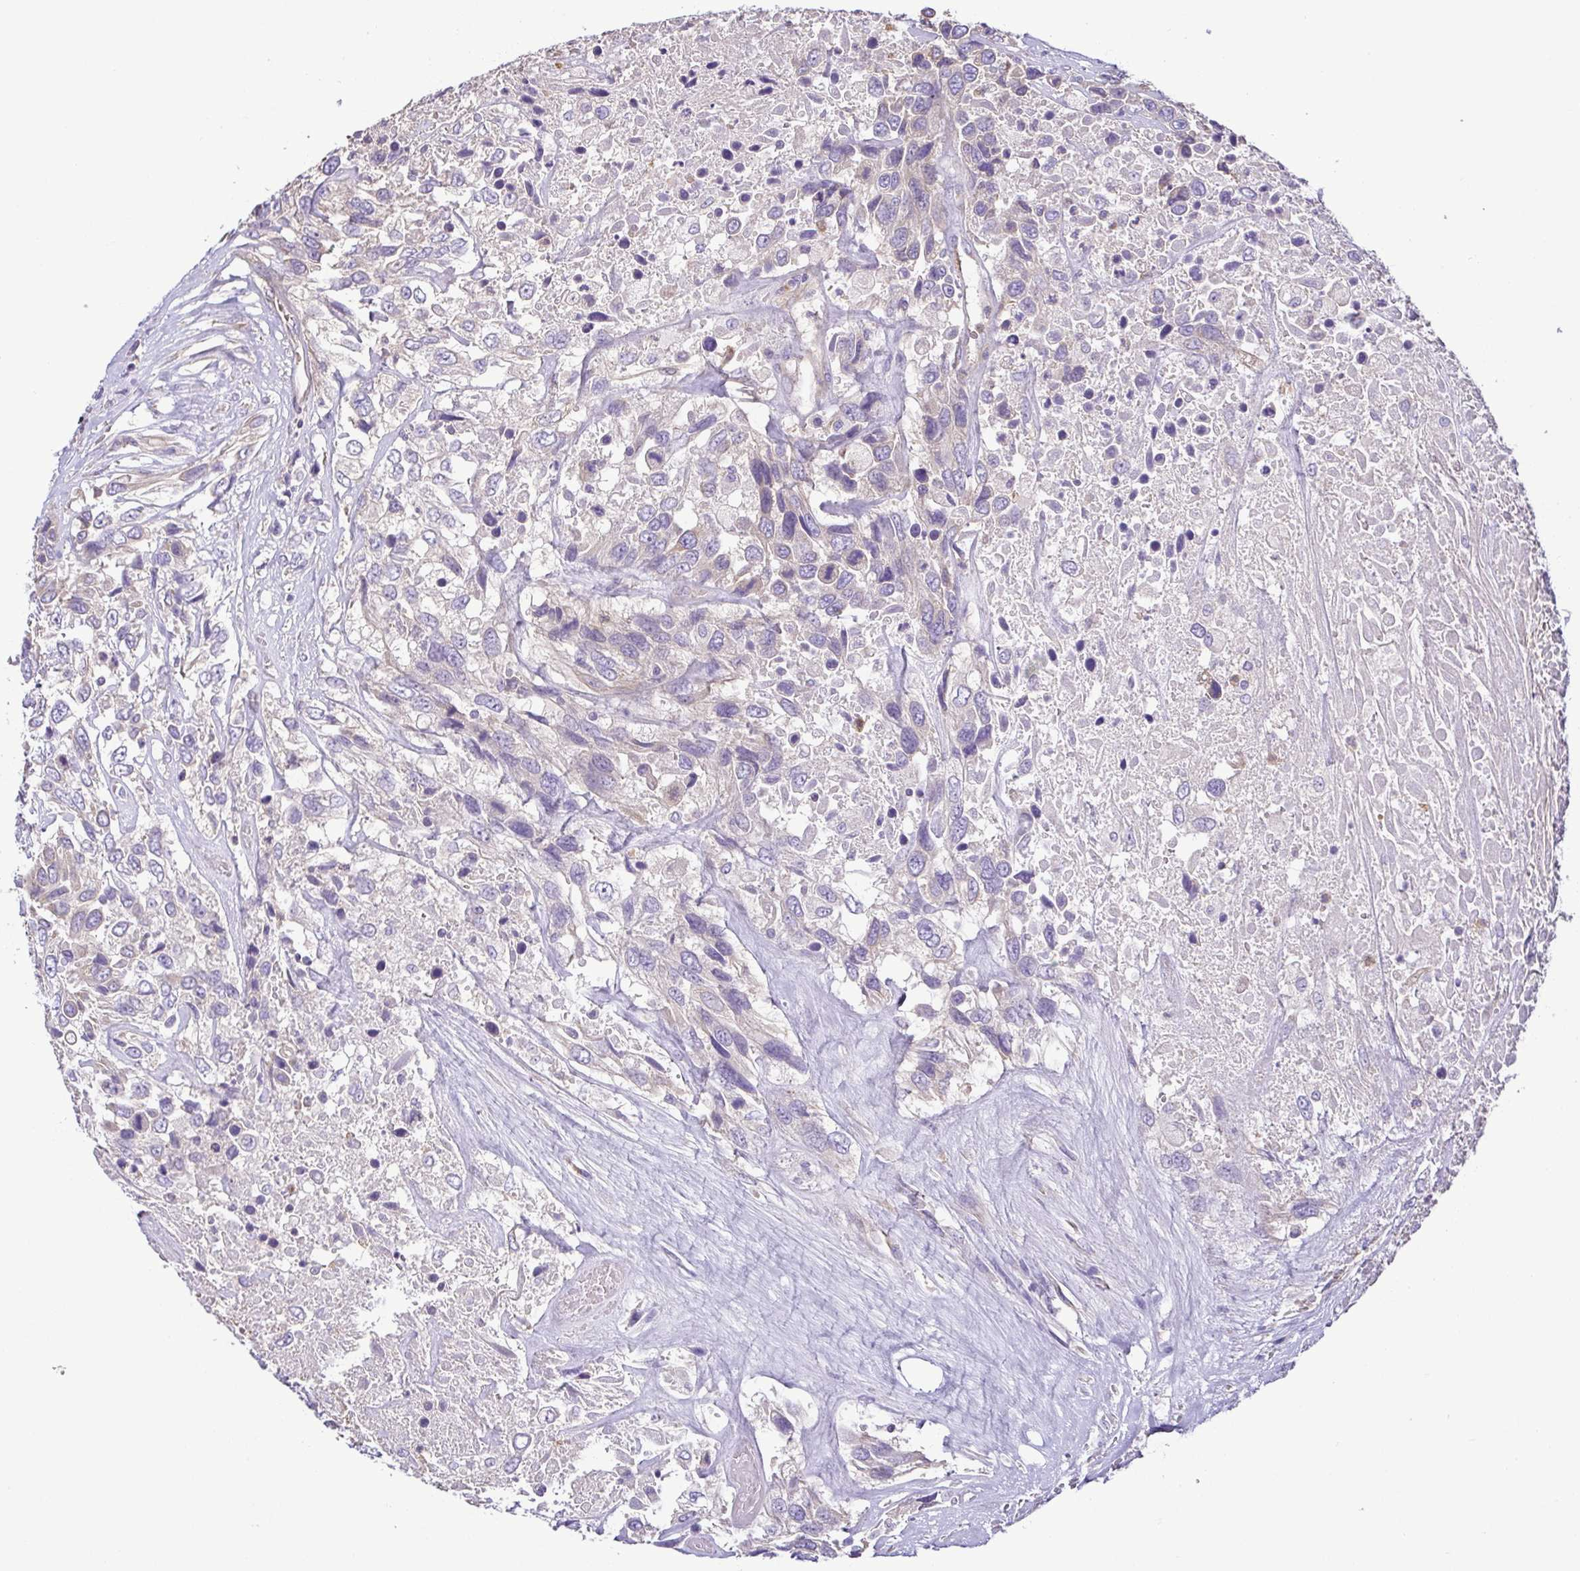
{"staining": {"intensity": "negative", "quantity": "none", "location": "none"}, "tissue": "urothelial cancer", "cell_type": "Tumor cells", "image_type": "cancer", "snomed": [{"axis": "morphology", "description": "Urothelial carcinoma, High grade"}, {"axis": "topography", "description": "Urinary bladder"}], "caption": "This is an IHC histopathology image of urothelial cancer. There is no staining in tumor cells.", "gene": "MYL10", "patient": {"sex": "female", "age": 70}}